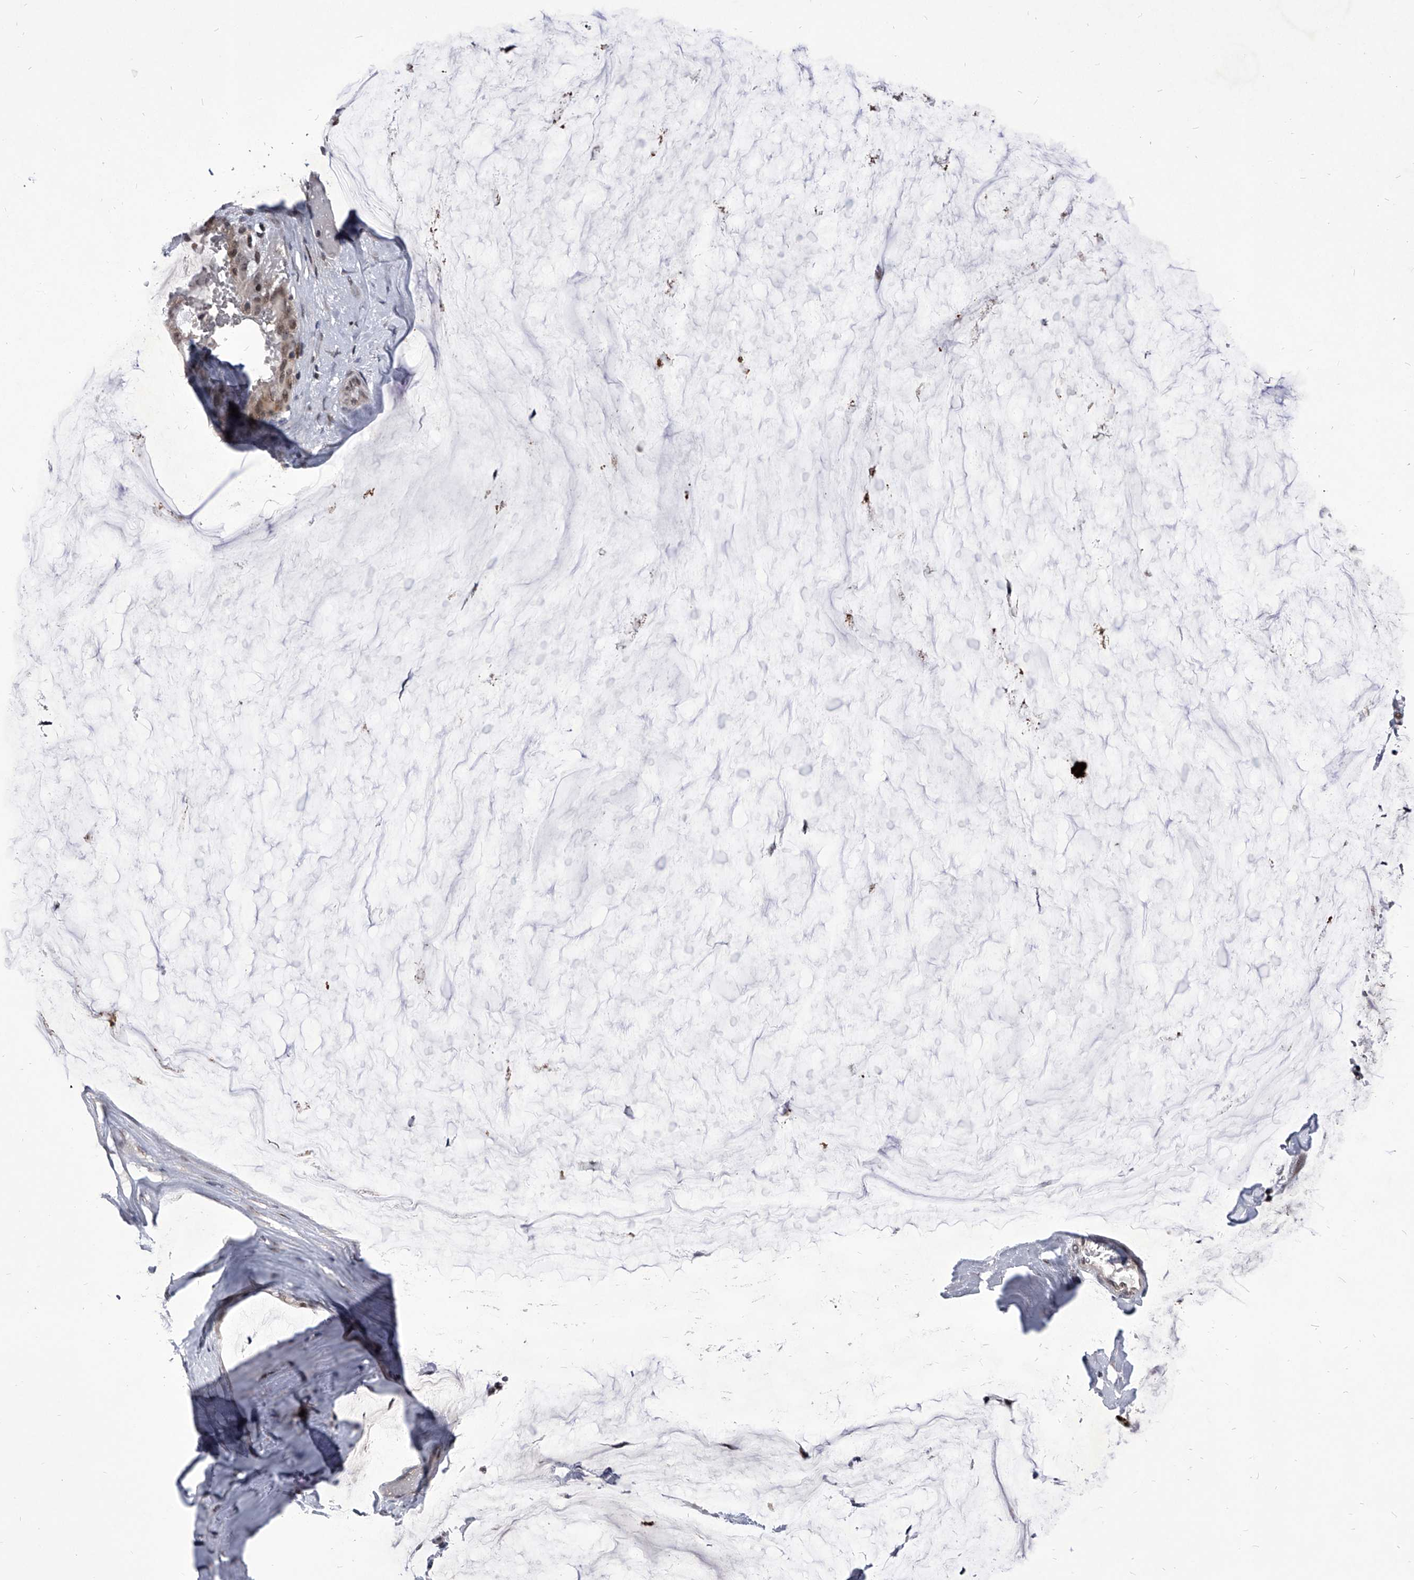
{"staining": {"intensity": "weak", "quantity": "25%-75%", "location": "nuclear"}, "tissue": "ovarian cancer", "cell_type": "Tumor cells", "image_type": "cancer", "snomed": [{"axis": "morphology", "description": "Cystadenocarcinoma, mucinous, NOS"}, {"axis": "topography", "description": "Ovary"}], "caption": "This histopathology image exhibits ovarian cancer stained with IHC to label a protein in brown. The nuclear of tumor cells show weak positivity for the protein. Nuclei are counter-stained blue.", "gene": "CMTR1", "patient": {"sex": "female", "age": 39}}